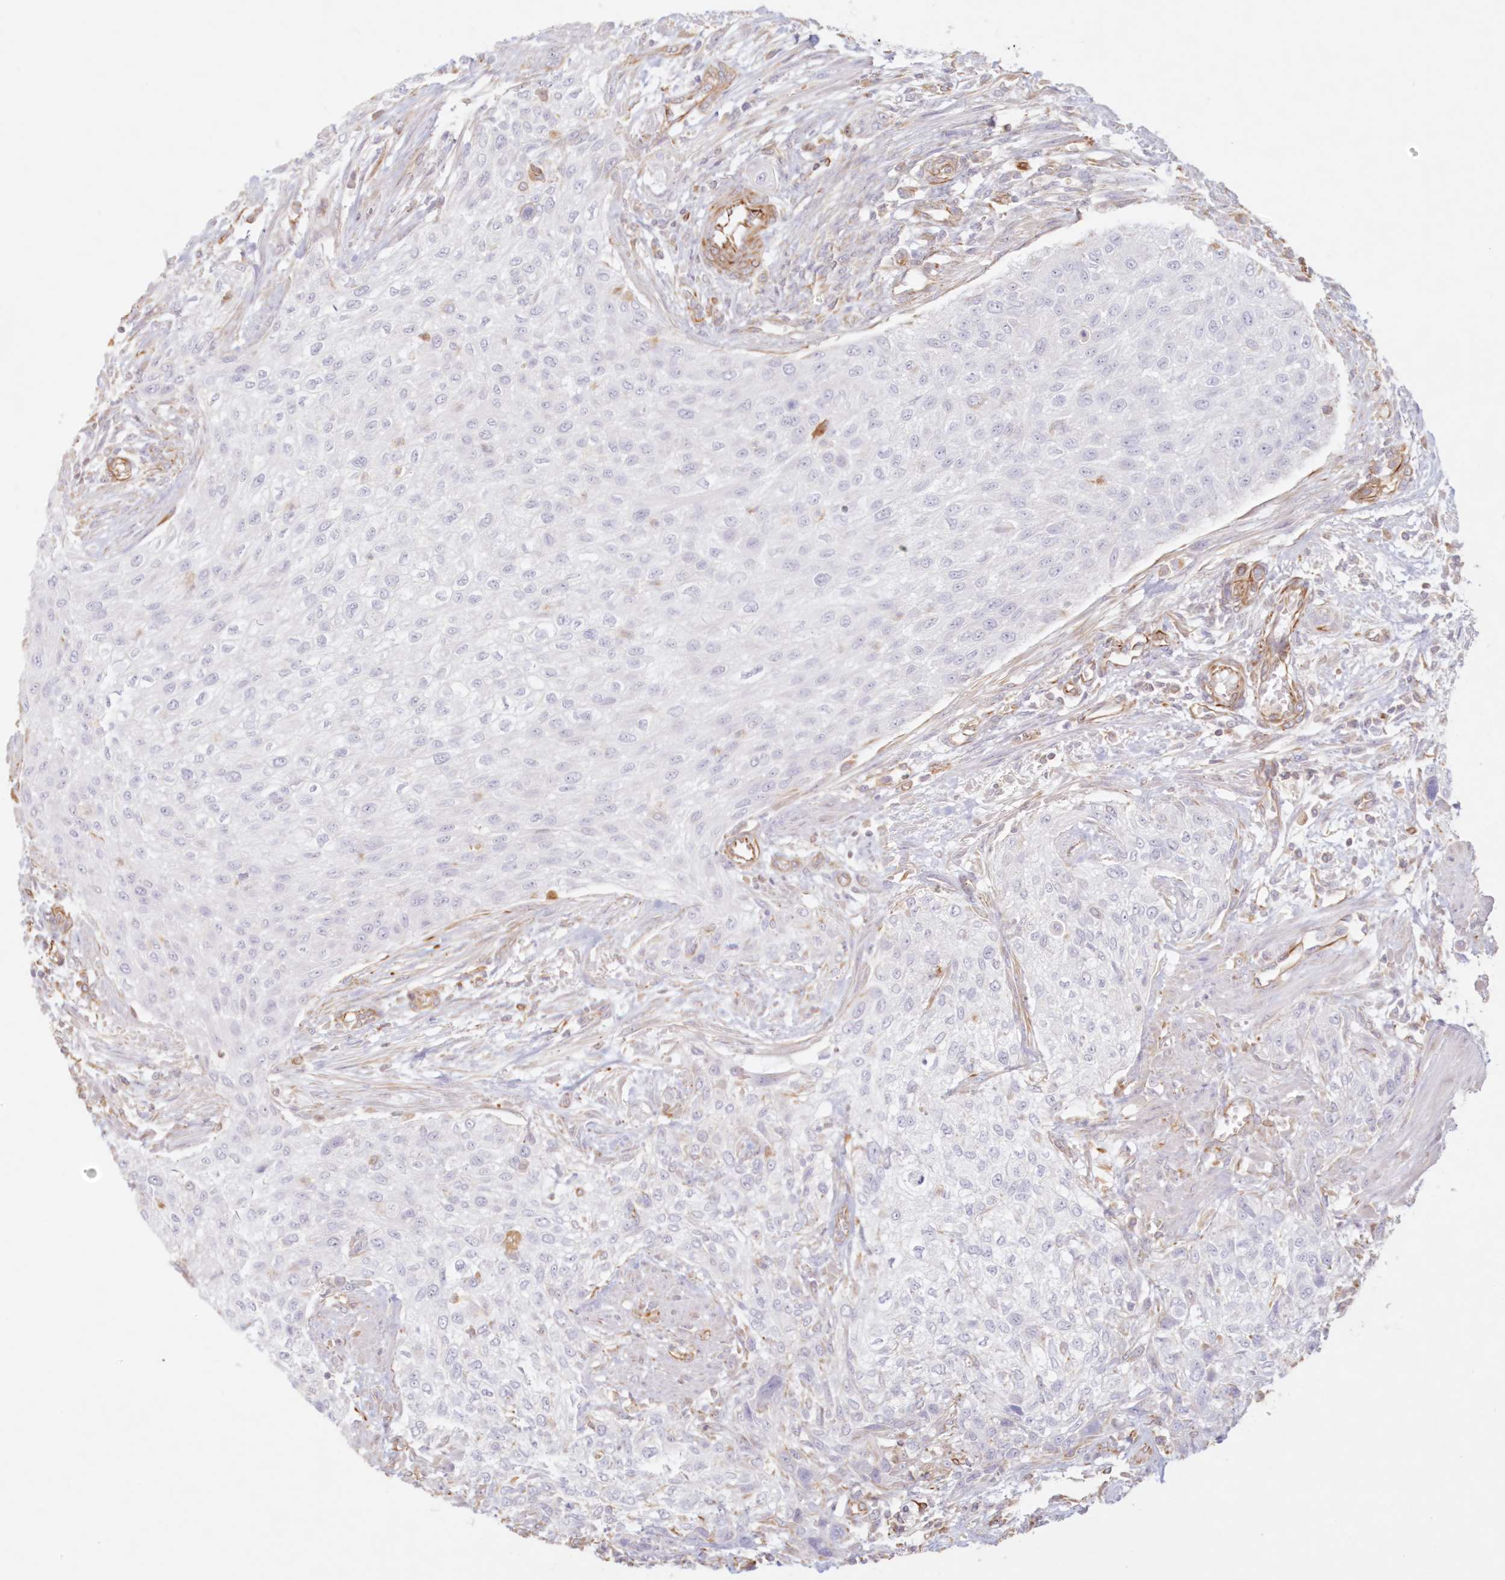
{"staining": {"intensity": "negative", "quantity": "none", "location": "none"}, "tissue": "urothelial cancer", "cell_type": "Tumor cells", "image_type": "cancer", "snomed": [{"axis": "morphology", "description": "Urothelial carcinoma, High grade"}, {"axis": "topography", "description": "Urinary bladder"}], "caption": "Immunohistochemistry (IHC) micrograph of urothelial cancer stained for a protein (brown), which shows no expression in tumor cells.", "gene": "DMRTB1", "patient": {"sex": "male", "age": 35}}